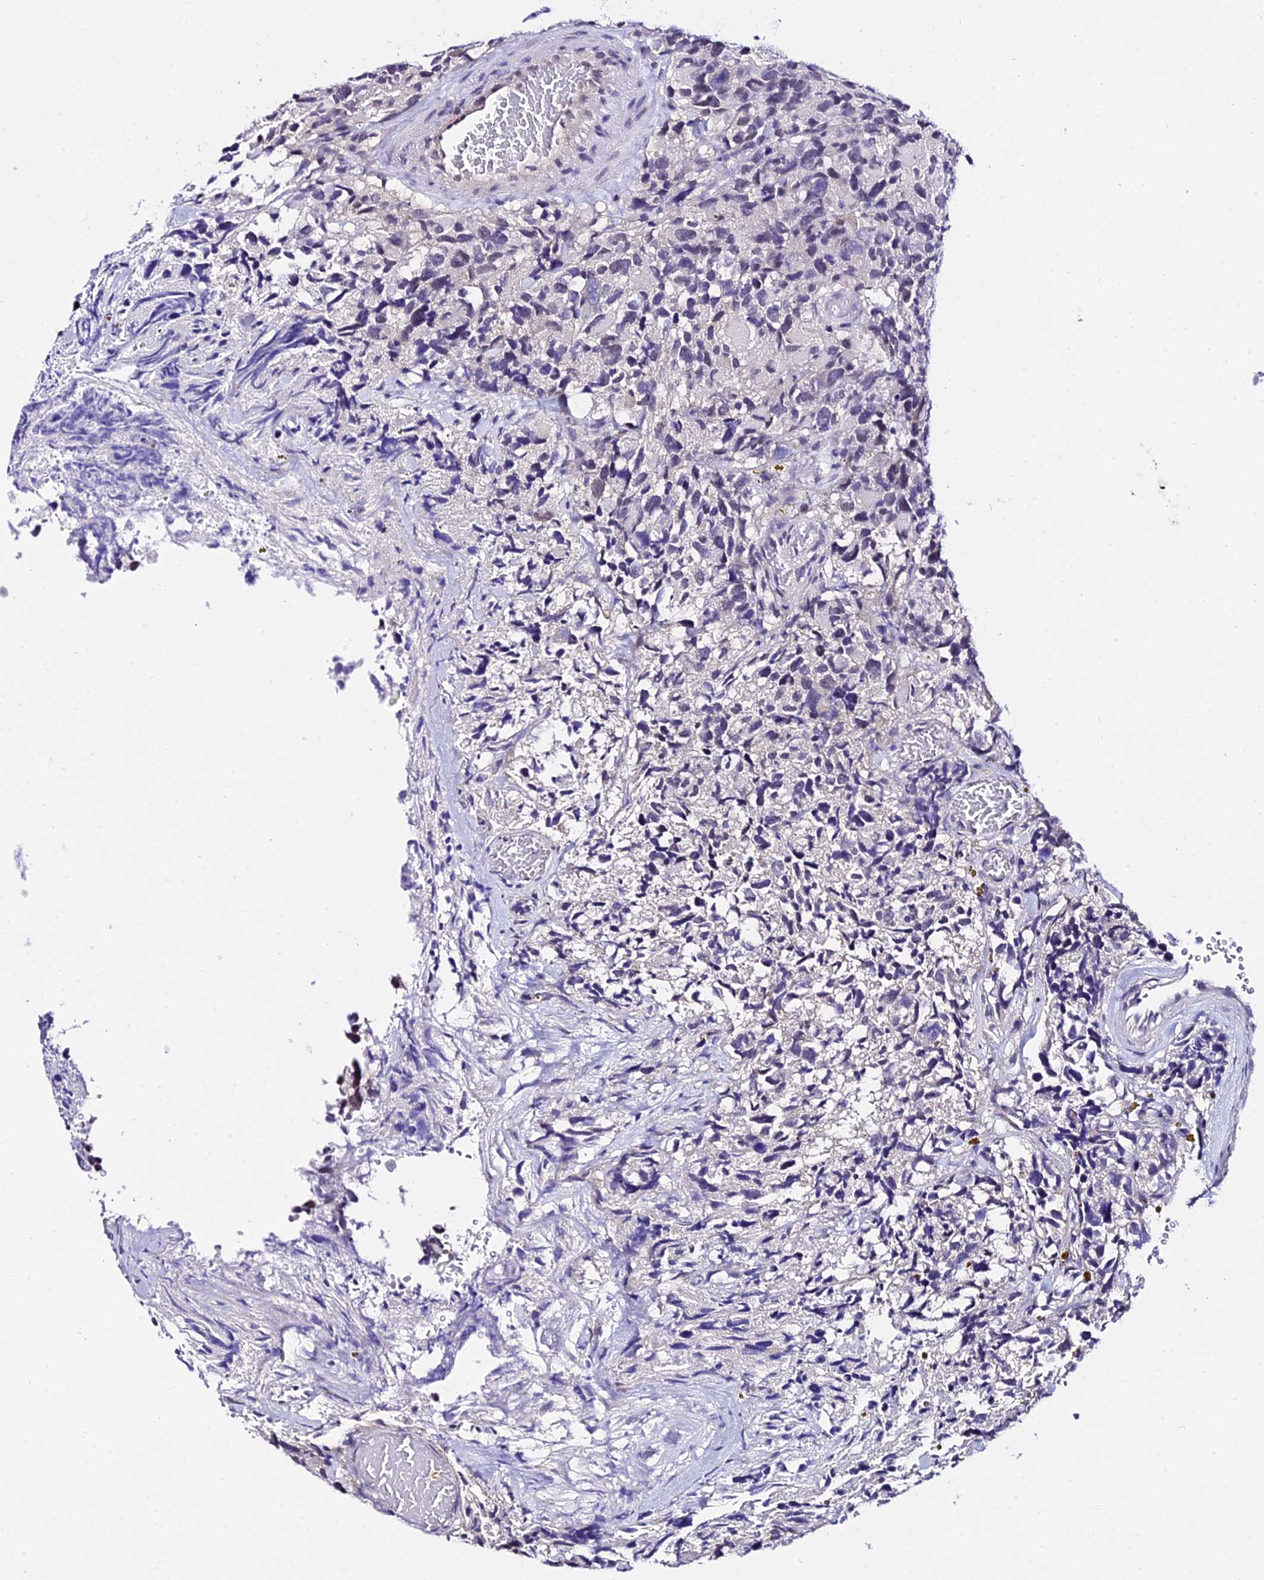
{"staining": {"intensity": "negative", "quantity": "none", "location": "none"}, "tissue": "glioma", "cell_type": "Tumor cells", "image_type": "cancer", "snomed": [{"axis": "morphology", "description": "Glioma, malignant, High grade"}, {"axis": "topography", "description": "Brain"}], "caption": "Immunohistochemistry (IHC) micrograph of neoplastic tissue: glioma stained with DAB displays no significant protein staining in tumor cells.", "gene": "POLR2I", "patient": {"sex": "male", "age": 69}}